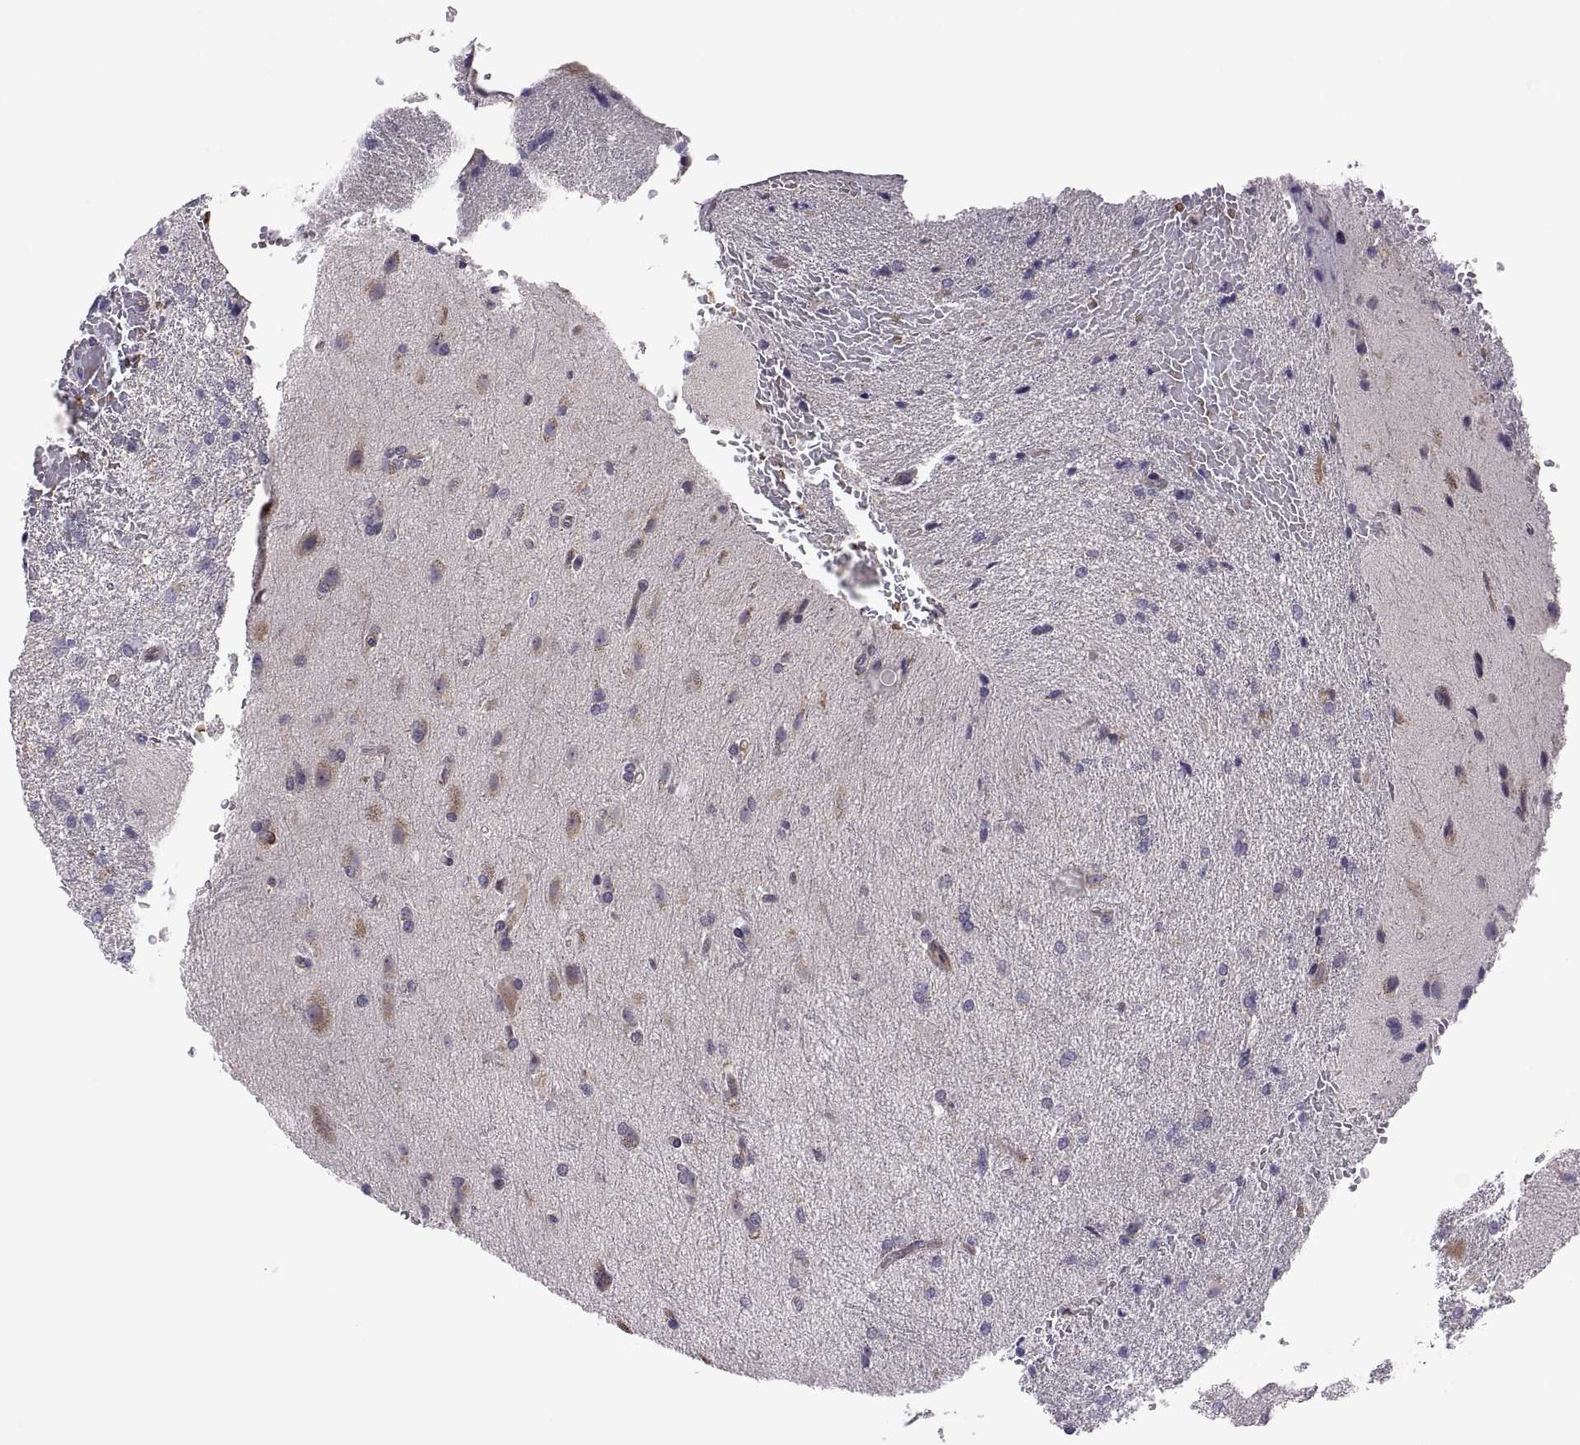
{"staining": {"intensity": "negative", "quantity": "none", "location": "none"}, "tissue": "glioma", "cell_type": "Tumor cells", "image_type": "cancer", "snomed": [{"axis": "morphology", "description": "Glioma, malignant, High grade"}, {"axis": "topography", "description": "Brain"}], "caption": "DAB immunohistochemical staining of glioma demonstrates no significant expression in tumor cells.", "gene": "SPATA32", "patient": {"sex": "male", "age": 68}}